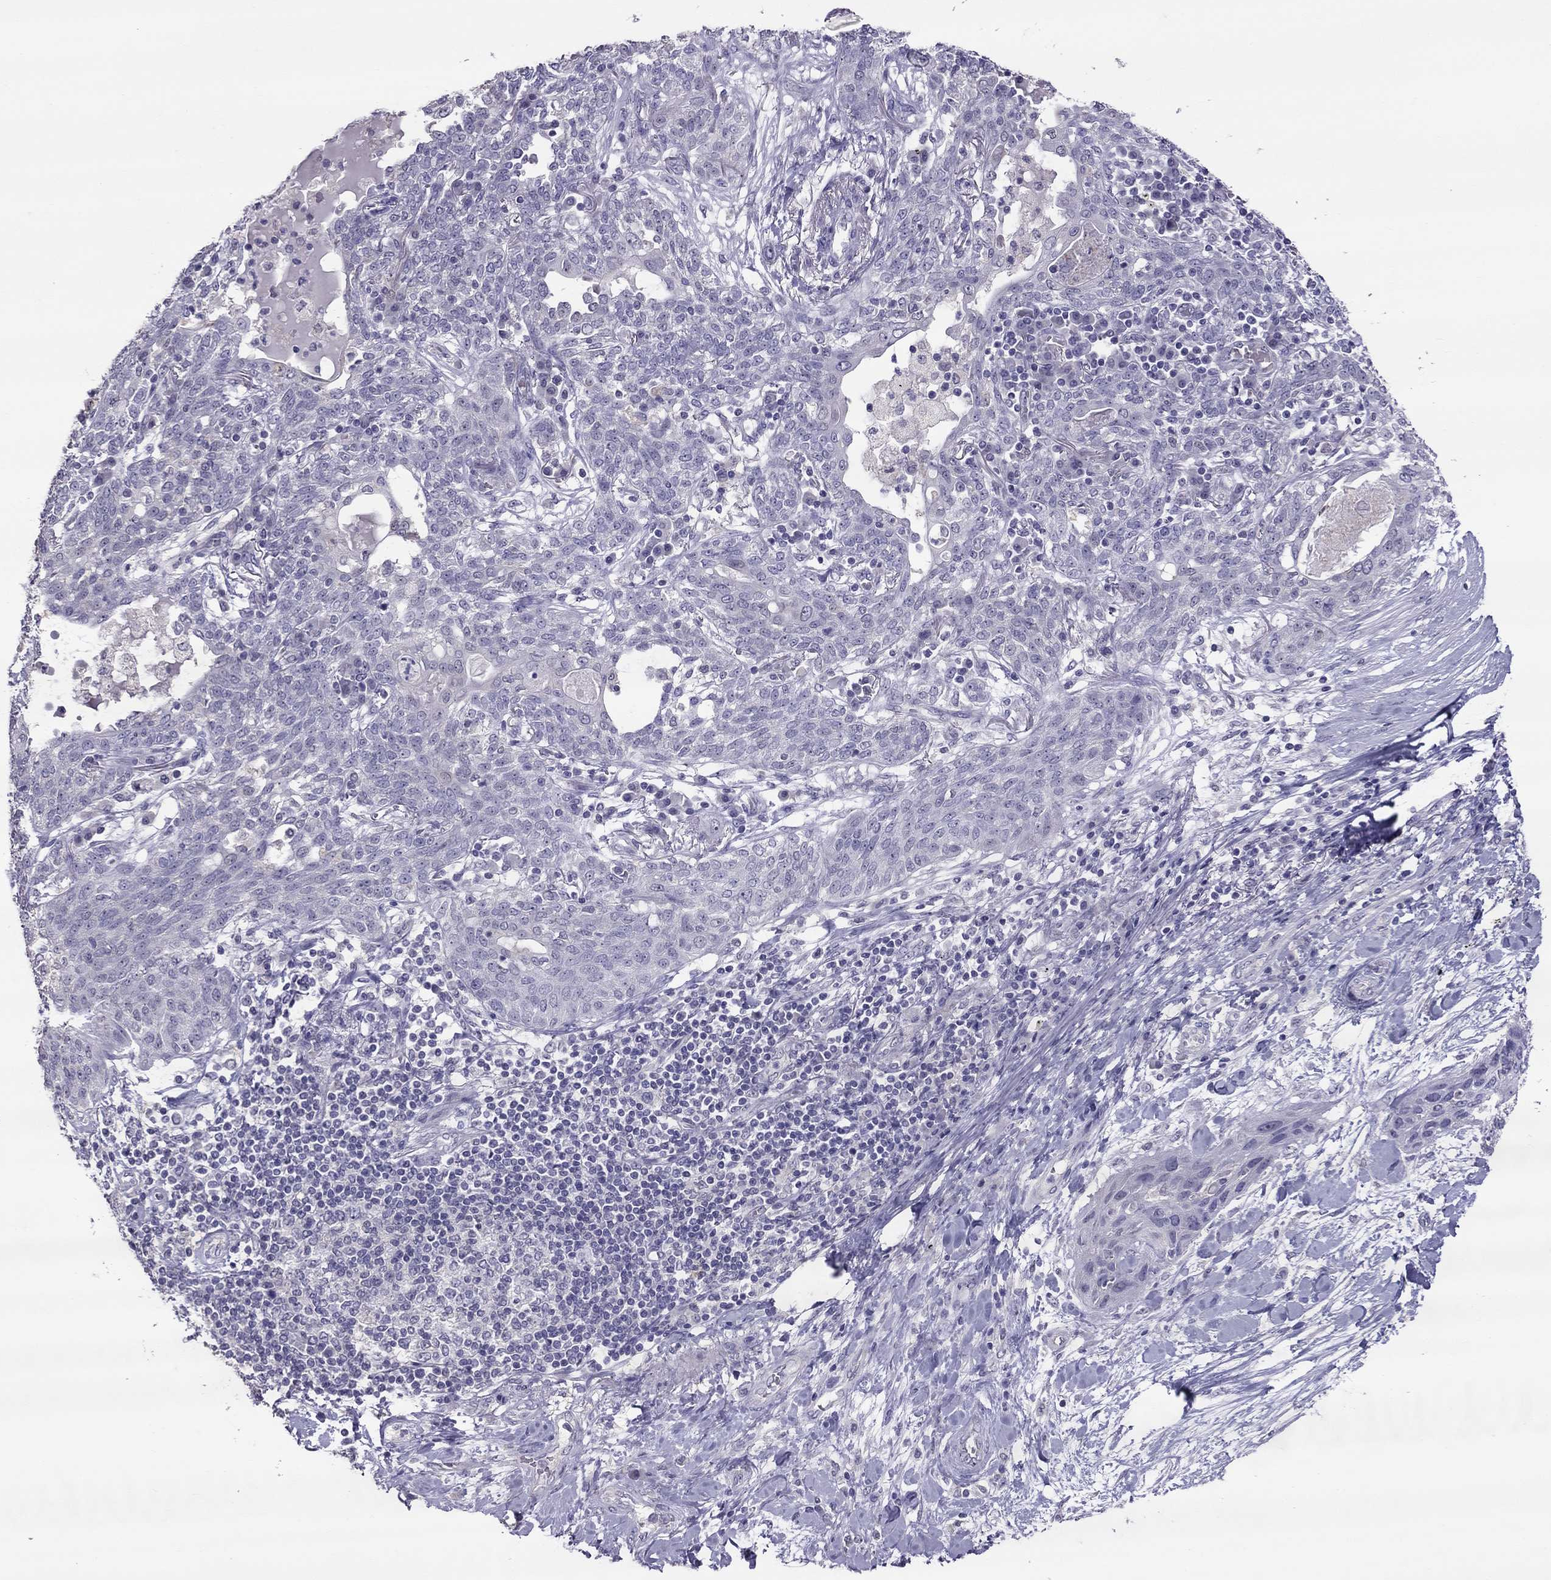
{"staining": {"intensity": "negative", "quantity": "none", "location": "none"}, "tissue": "lung cancer", "cell_type": "Tumor cells", "image_type": "cancer", "snomed": [{"axis": "morphology", "description": "Squamous cell carcinoma, NOS"}, {"axis": "topography", "description": "Lung"}], "caption": "An image of lung cancer stained for a protein exhibits no brown staining in tumor cells.", "gene": "LRRC46", "patient": {"sex": "female", "age": 70}}